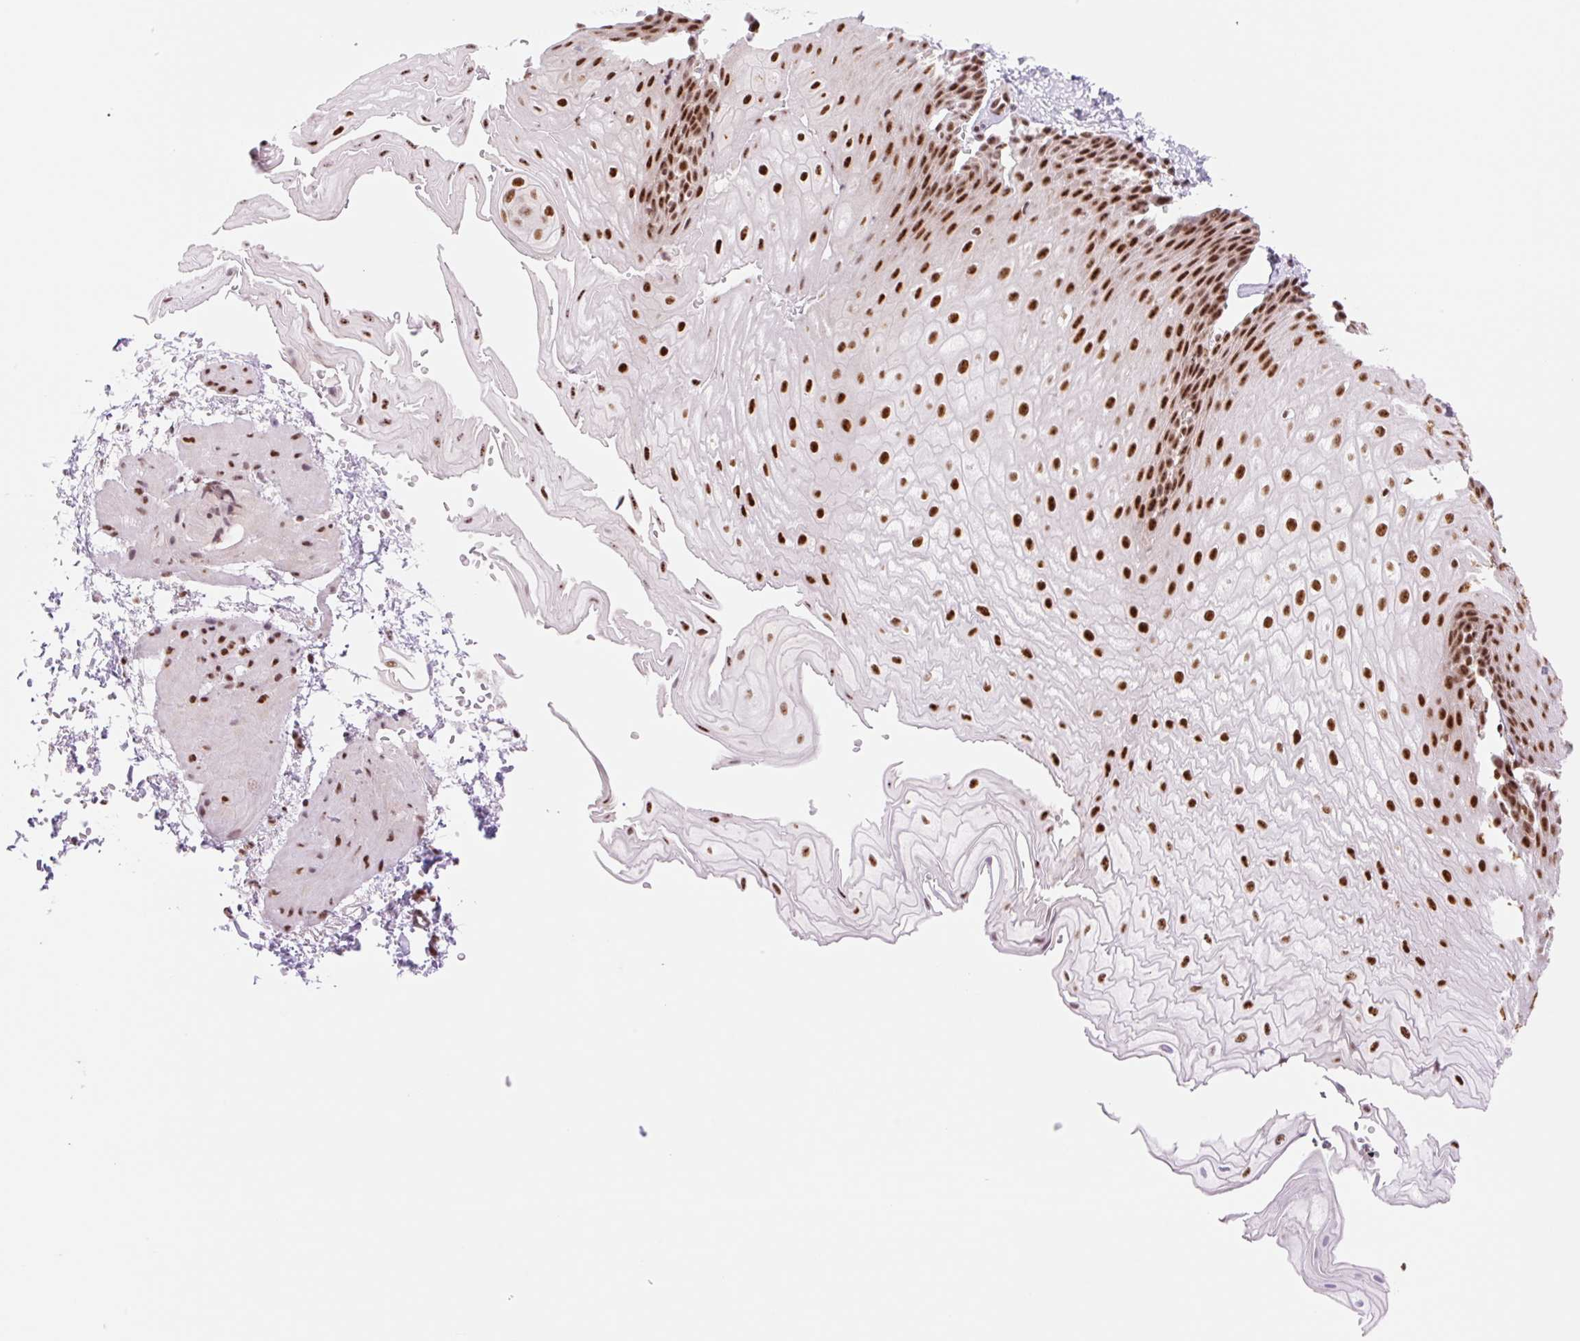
{"staining": {"intensity": "strong", "quantity": ">75%", "location": "nuclear"}, "tissue": "esophagus", "cell_type": "Squamous epithelial cells", "image_type": "normal", "snomed": [{"axis": "morphology", "description": "Normal tissue, NOS"}, {"axis": "topography", "description": "Esophagus"}], "caption": "Immunohistochemistry image of unremarkable esophagus: human esophagus stained using immunohistochemistry displays high levels of strong protein expression localized specifically in the nuclear of squamous epithelial cells, appearing as a nuclear brown color.", "gene": "PRDM11", "patient": {"sex": "male", "age": 70}}